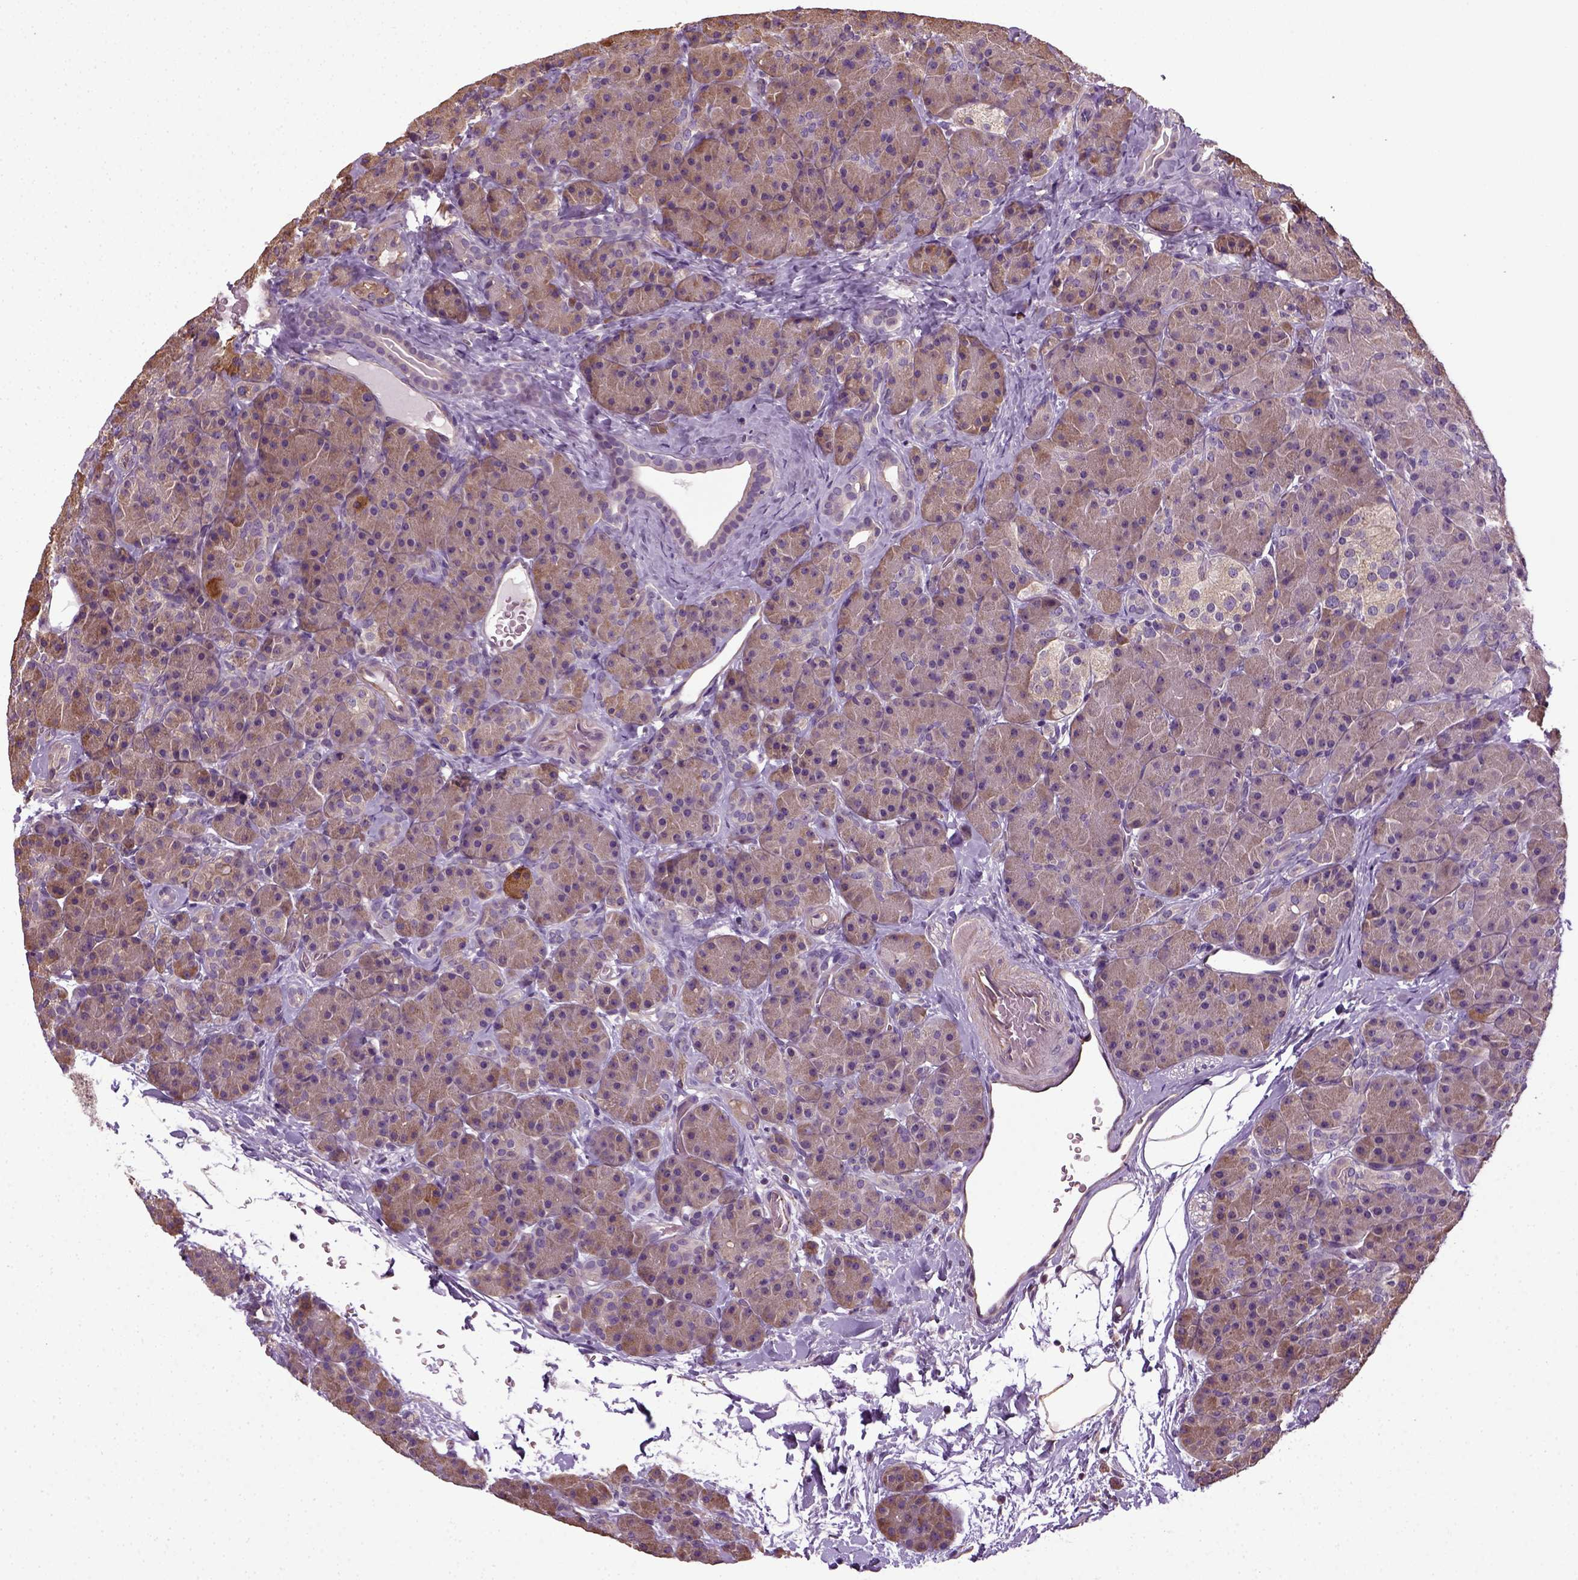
{"staining": {"intensity": "weak", "quantity": ">75%", "location": "cytoplasmic/membranous"}, "tissue": "pancreas", "cell_type": "Exocrine glandular cells", "image_type": "normal", "snomed": [{"axis": "morphology", "description": "Normal tissue, NOS"}, {"axis": "topography", "description": "Pancreas"}], "caption": "Brown immunohistochemical staining in benign human pancreas displays weak cytoplasmic/membranous staining in approximately >75% of exocrine glandular cells.", "gene": "TPRG1", "patient": {"sex": "male", "age": 57}}